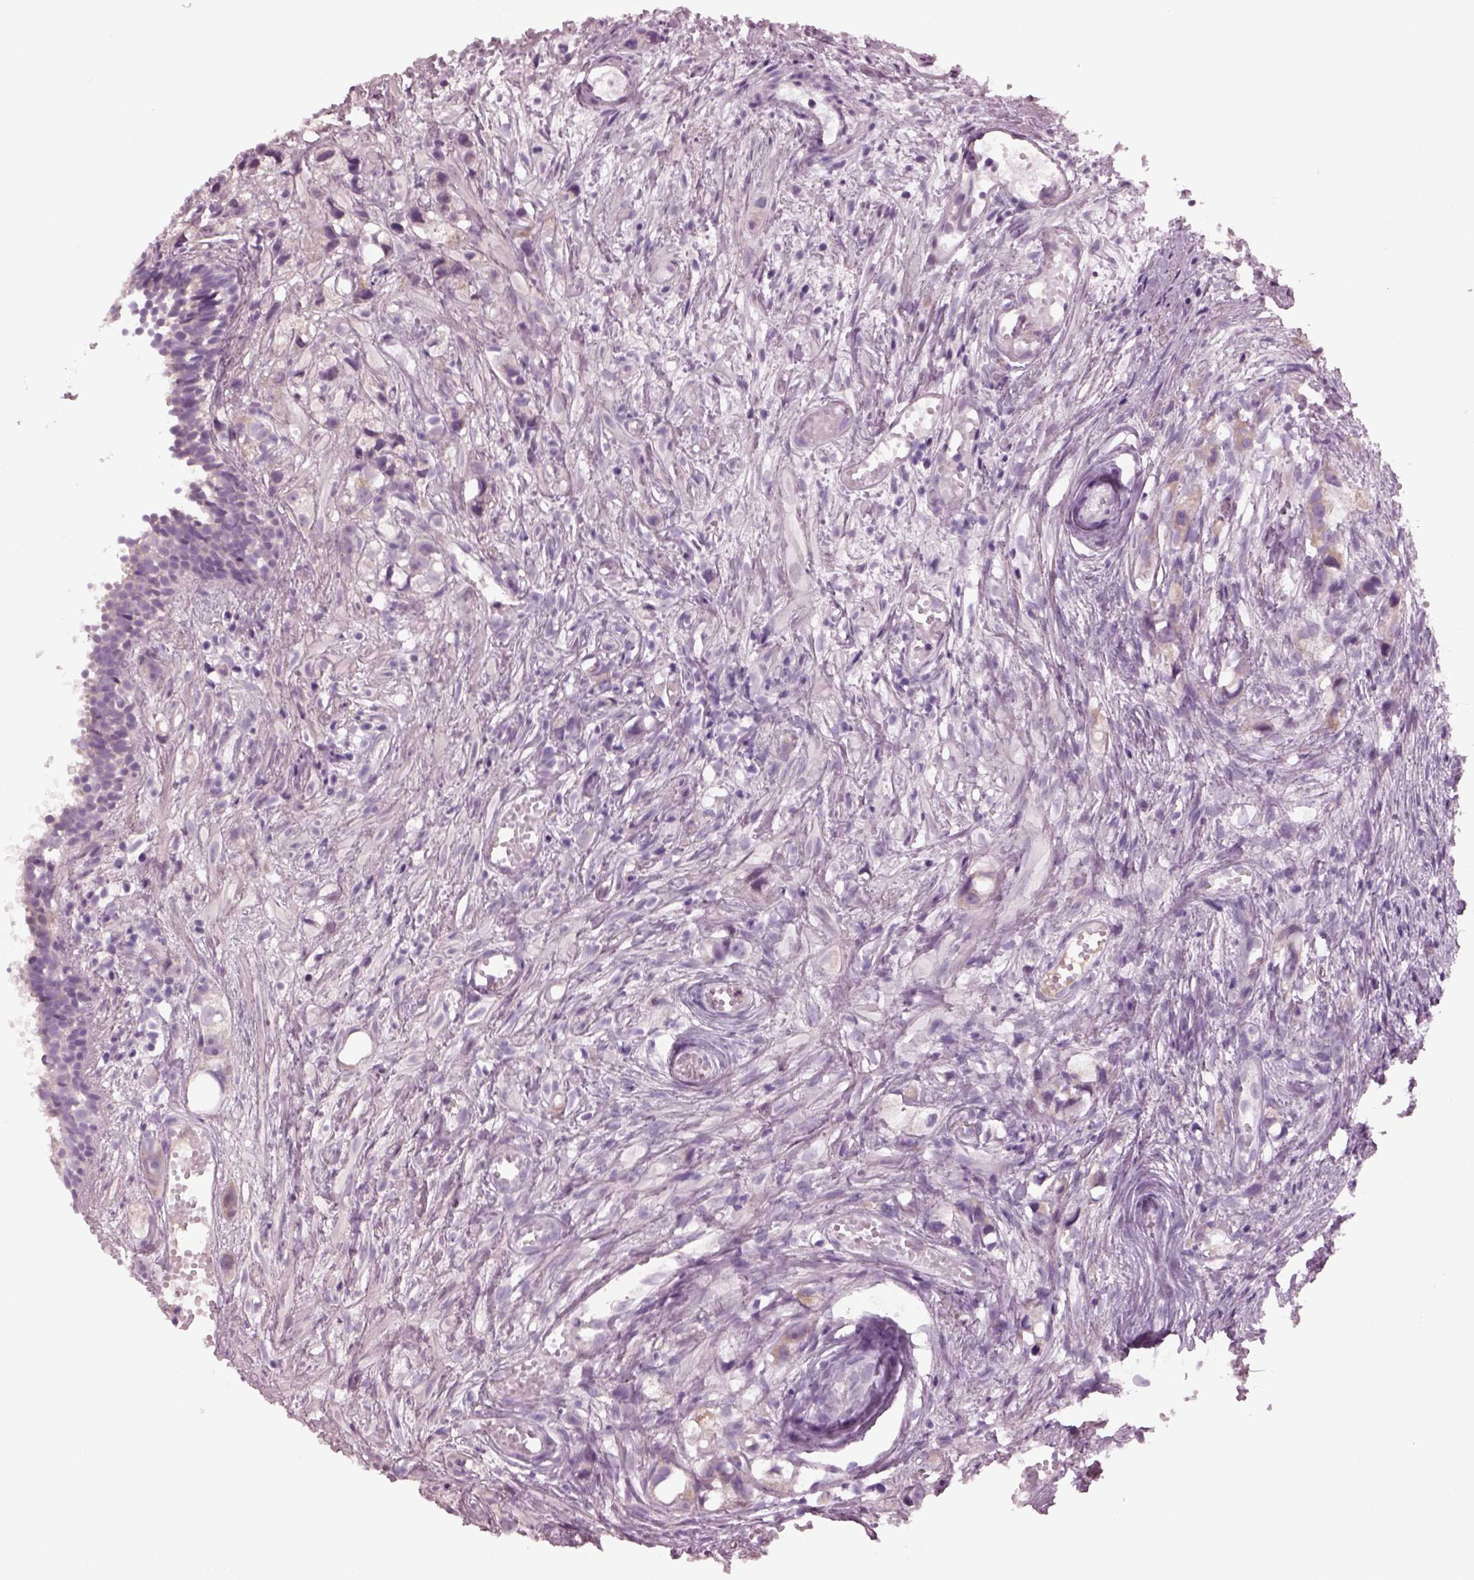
{"staining": {"intensity": "negative", "quantity": "none", "location": "none"}, "tissue": "prostate cancer", "cell_type": "Tumor cells", "image_type": "cancer", "snomed": [{"axis": "morphology", "description": "Adenocarcinoma, High grade"}, {"axis": "topography", "description": "Prostate"}], "caption": "Tumor cells are negative for protein expression in human high-grade adenocarcinoma (prostate). The staining is performed using DAB brown chromogen with nuclei counter-stained in using hematoxylin.", "gene": "CYLC1", "patient": {"sex": "male", "age": 75}}